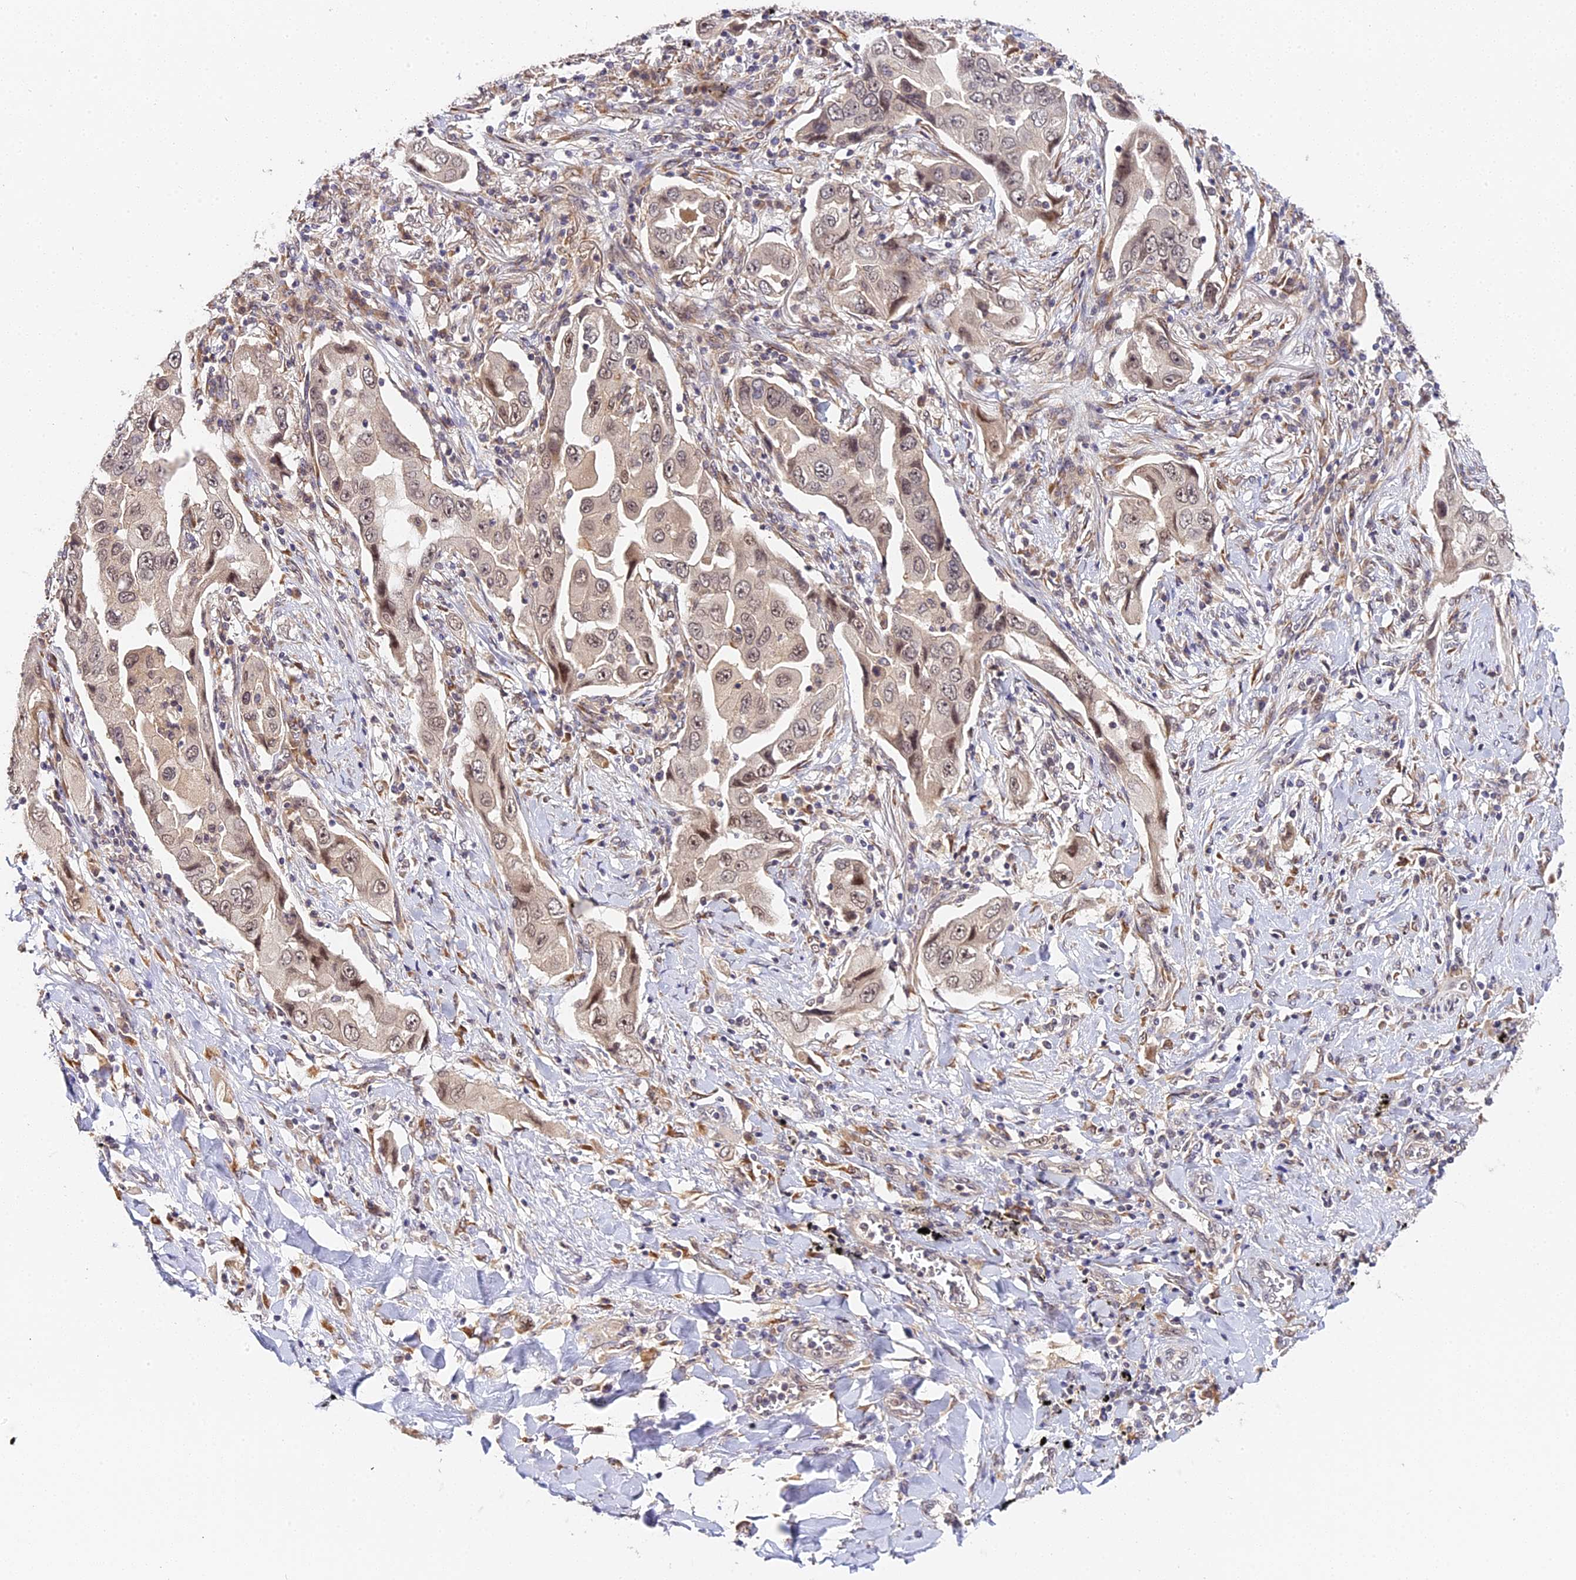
{"staining": {"intensity": "weak", "quantity": "25%-75%", "location": "nuclear"}, "tissue": "lung cancer", "cell_type": "Tumor cells", "image_type": "cancer", "snomed": [{"axis": "morphology", "description": "Adenocarcinoma, NOS"}, {"axis": "topography", "description": "Lung"}], "caption": "Immunohistochemical staining of lung cancer shows weak nuclear protein positivity in approximately 25%-75% of tumor cells. (Brightfield microscopy of DAB IHC at high magnification).", "gene": "IMPACT", "patient": {"sex": "female", "age": 65}}